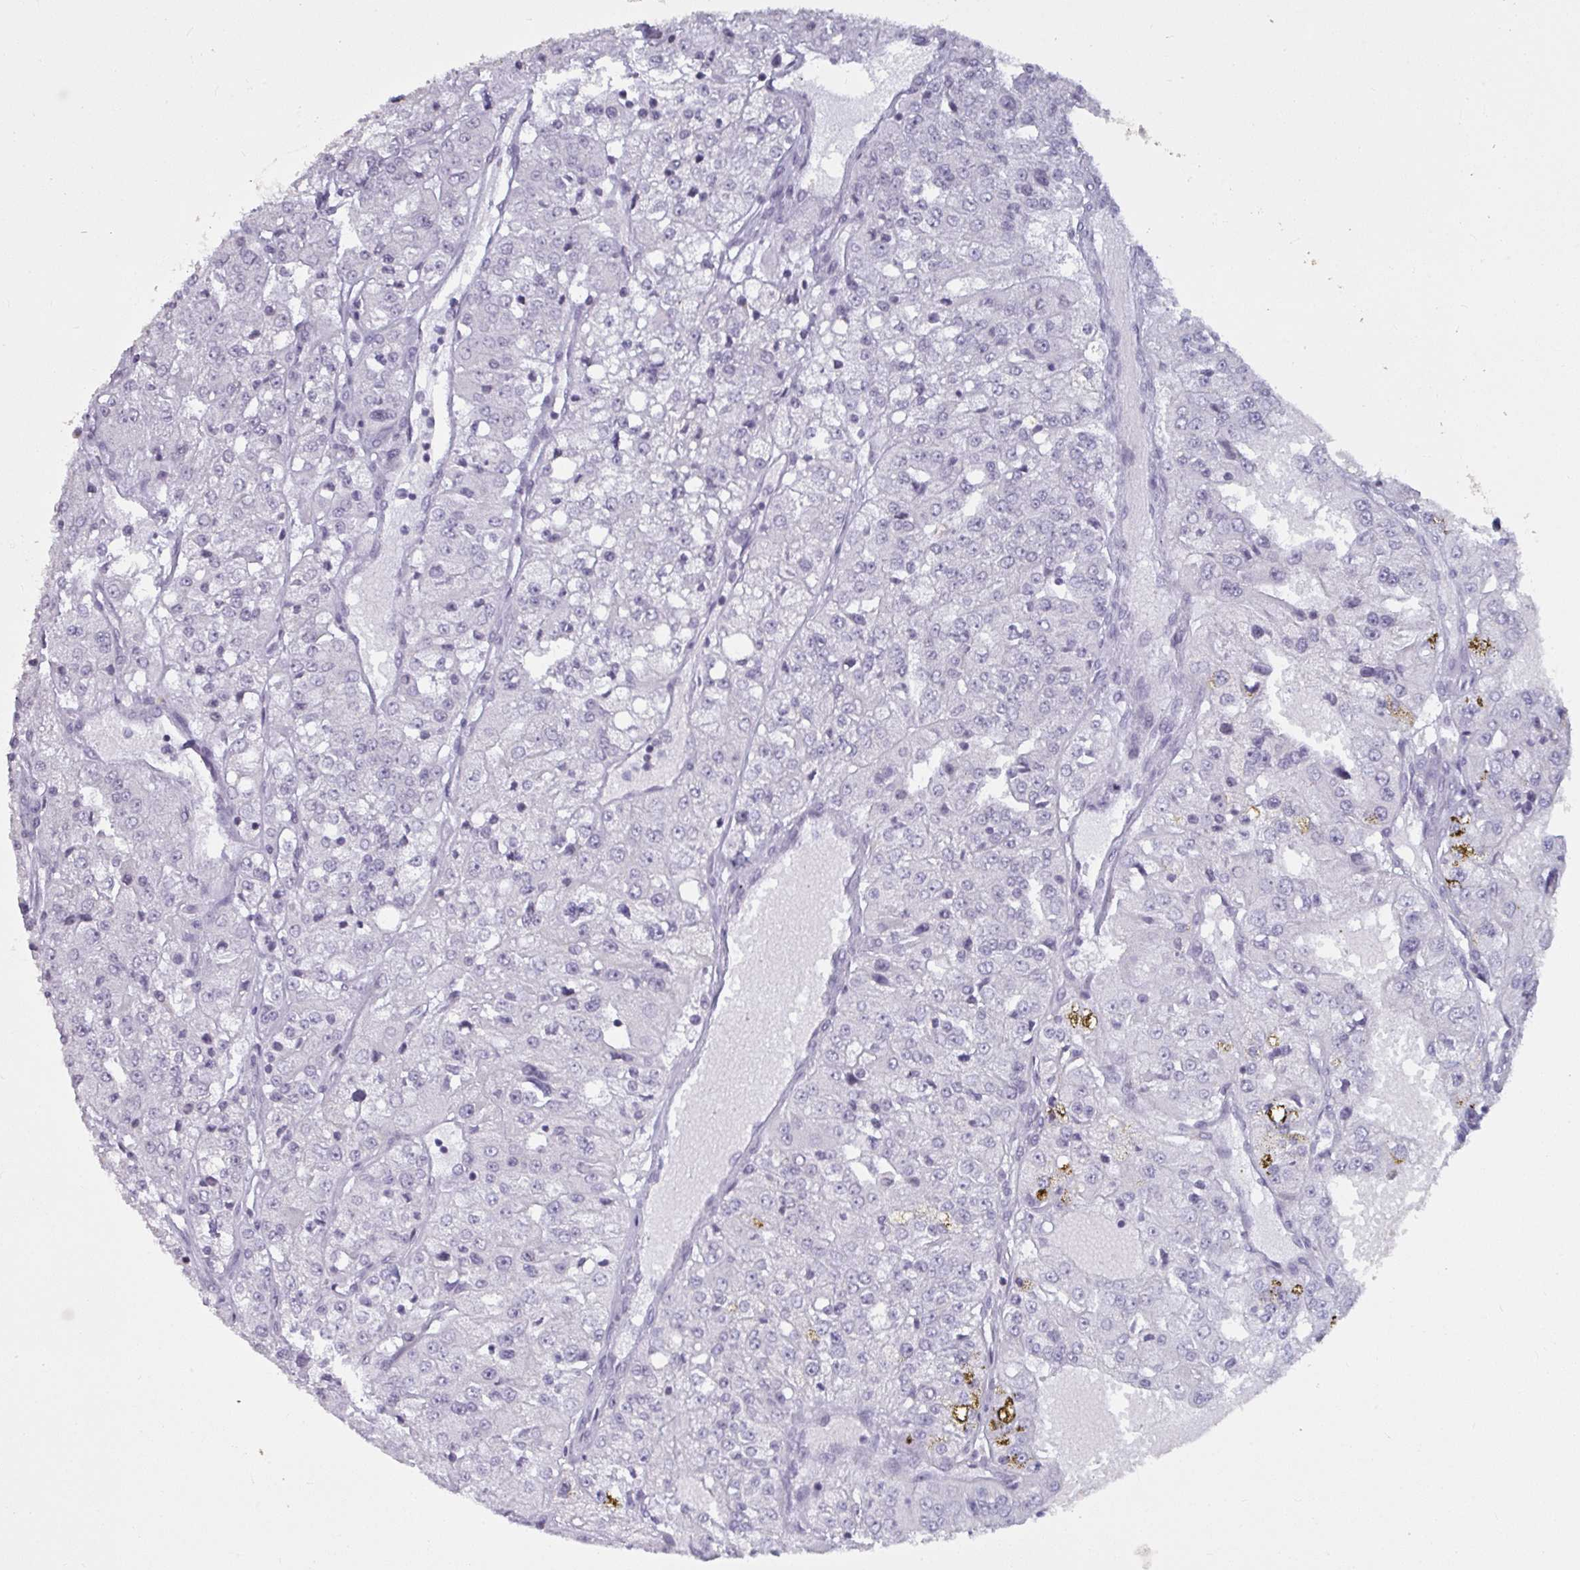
{"staining": {"intensity": "negative", "quantity": "none", "location": "none"}, "tissue": "renal cancer", "cell_type": "Tumor cells", "image_type": "cancer", "snomed": [{"axis": "morphology", "description": "Adenocarcinoma, NOS"}, {"axis": "topography", "description": "Kidney"}], "caption": "This is a photomicrograph of IHC staining of renal cancer (adenocarcinoma), which shows no staining in tumor cells. The staining is performed using DAB brown chromogen with nuclei counter-stained in using hematoxylin.", "gene": "TBC1D4", "patient": {"sex": "female", "age": 63}}